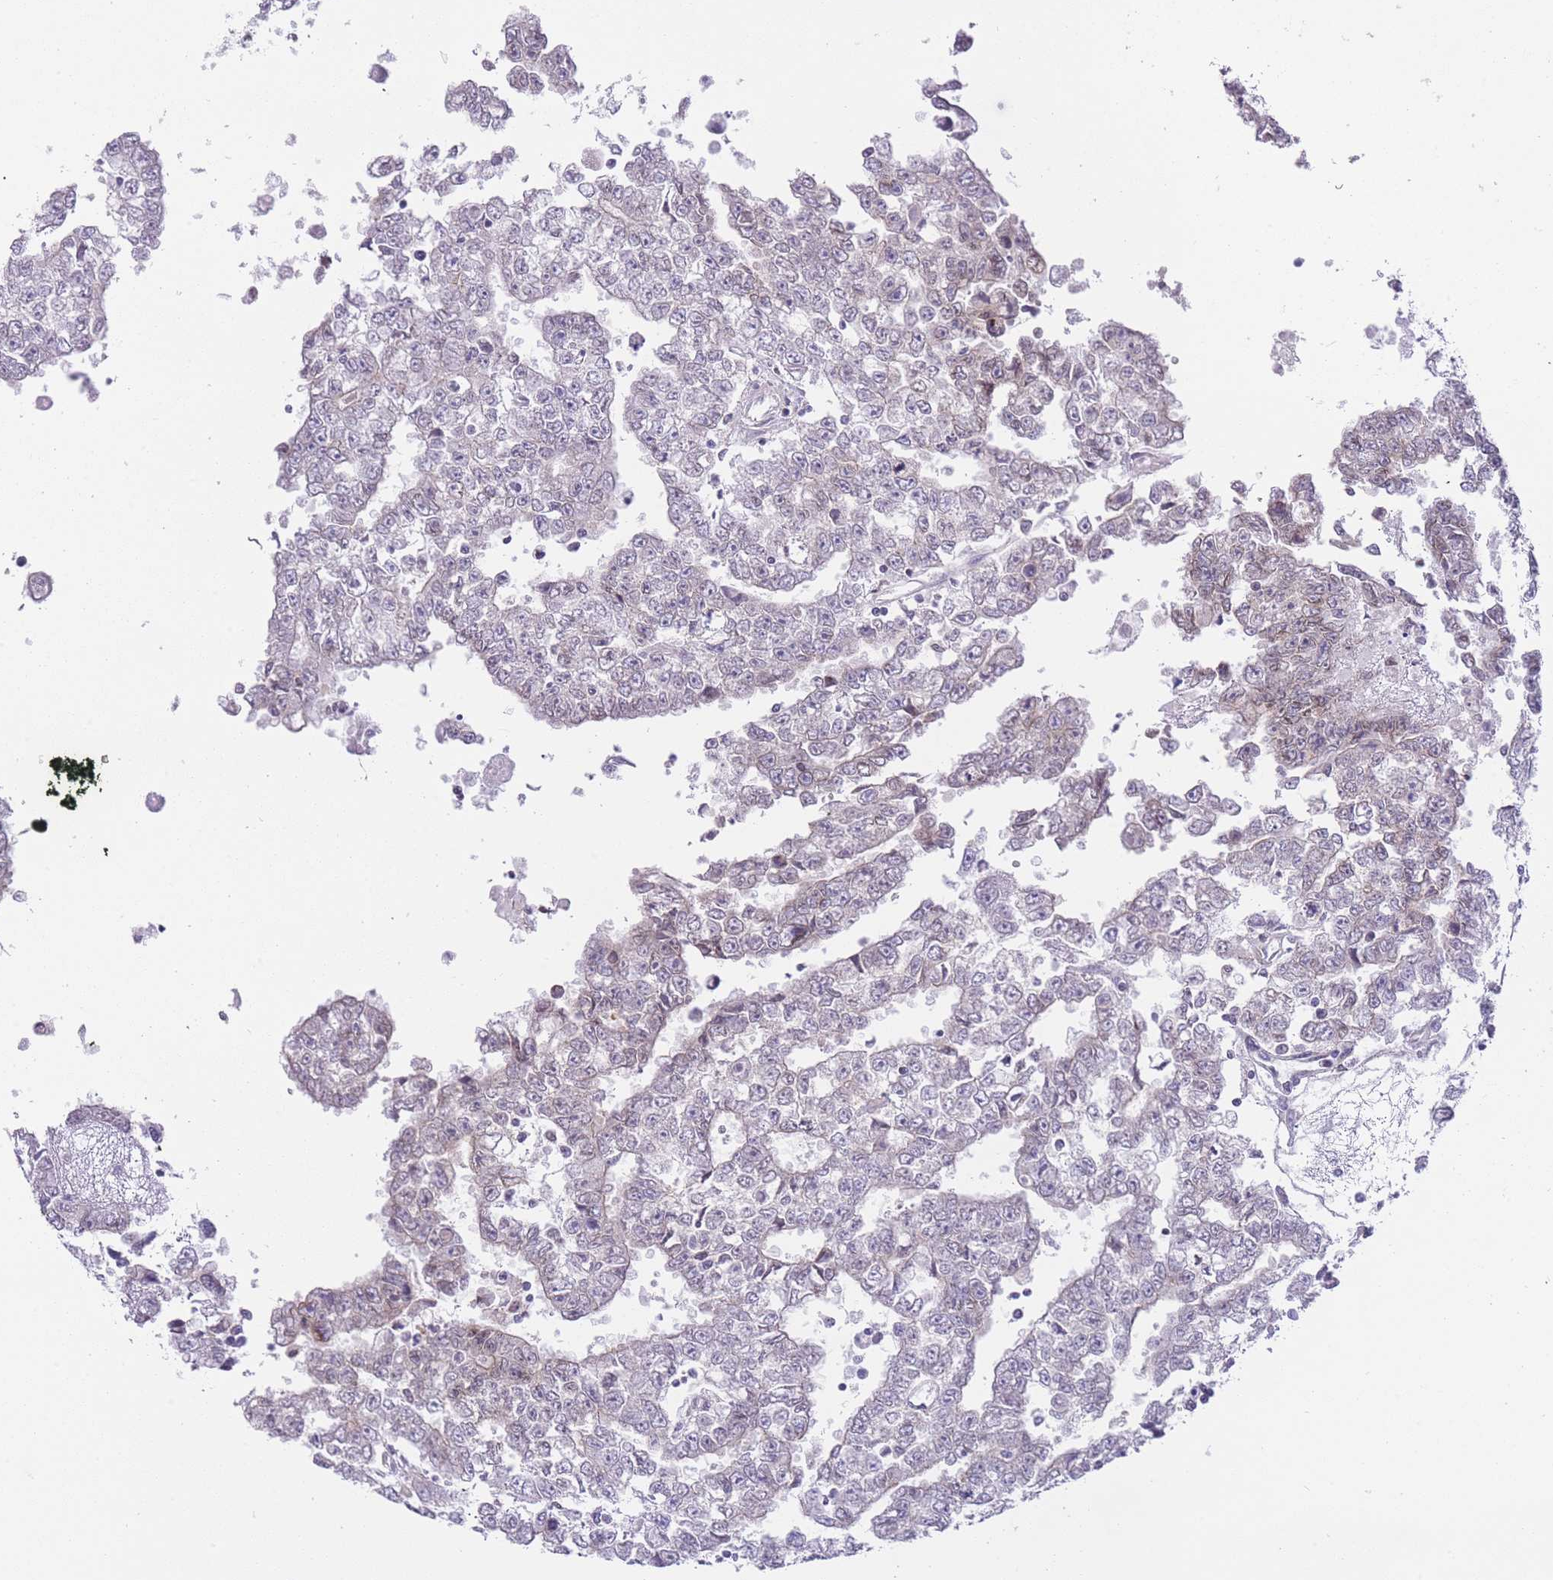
{"staining": {"intensity": "negative", "quantity": "none", "location": "none"}, "tissue": "testis cancer", "cell_type": "Tumor cells", "image_type": "cancer", "snomed": [{"axis": "morphology", "description": "Carcinoma, Embryonal, NOS"}, {"axis": "topography", "description": "Testis"}], "caption": "Immunohistochemistry (IHC) photomicrograph of embryonal carcinoma (testis) stained for a protein (brown), which shows no expression in tumor cells.", "gene": "OR11H12", "patient": {"sex": "male", "age": 25}}